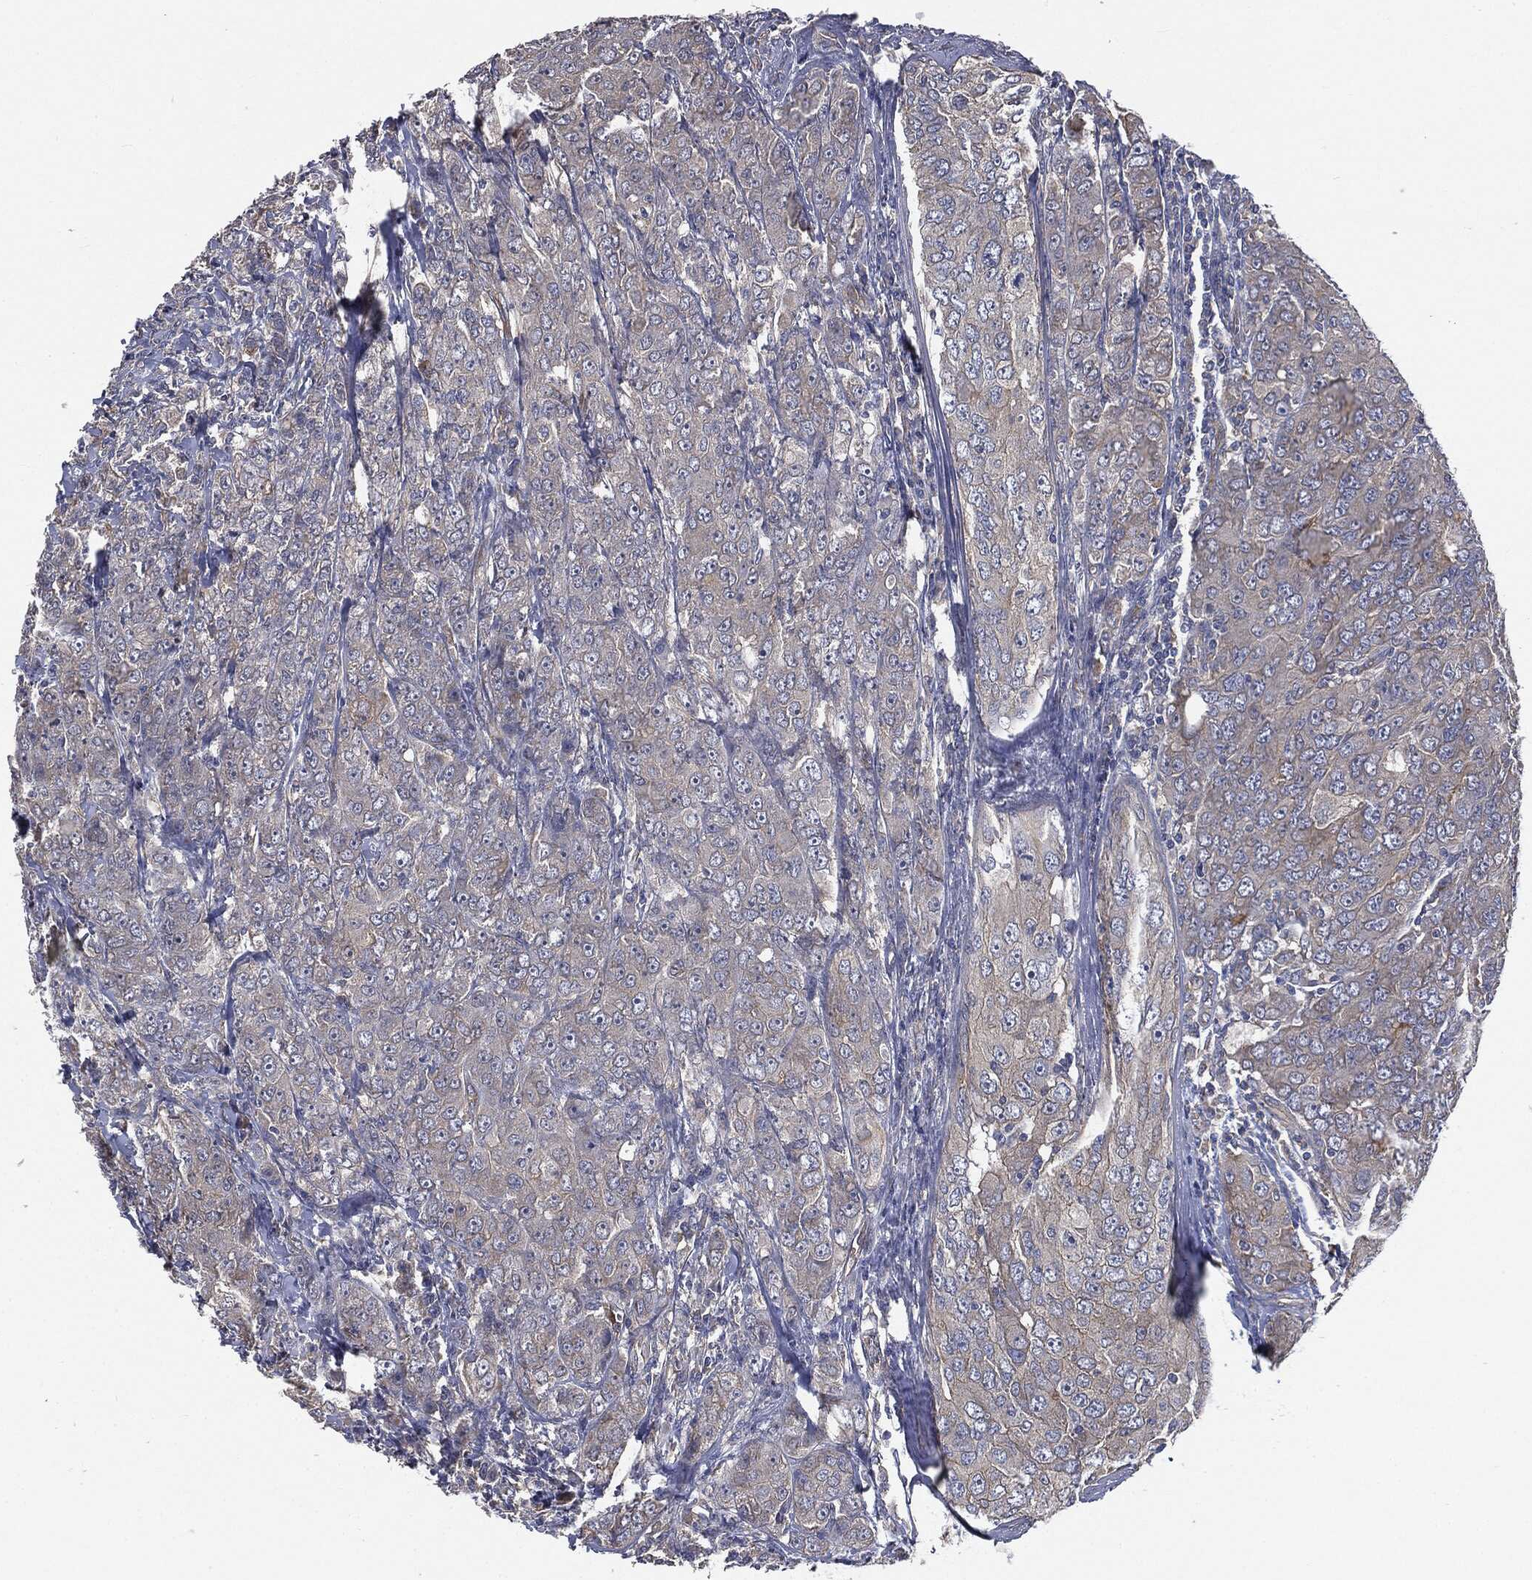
{"staining": {"intensity": "negative", "quantity": "none", "location": "none"}, "tissue": "breast cancer", "cell_type": "Tumor cells", "image_type": "cancer", "snomed": [{"axis": "morphology", "description": "Duct carcinoma"}, {"axis": "topography", "description": "Breast"}], "caption": "Immunohistochemistry (IHC) image of breast cancer (intraductal carcinoma) stained for a protein (brown), which displays no expression in tumor cells.", "gene": "EPS15L1", "patient": {"sex": "female", "age": 43}}